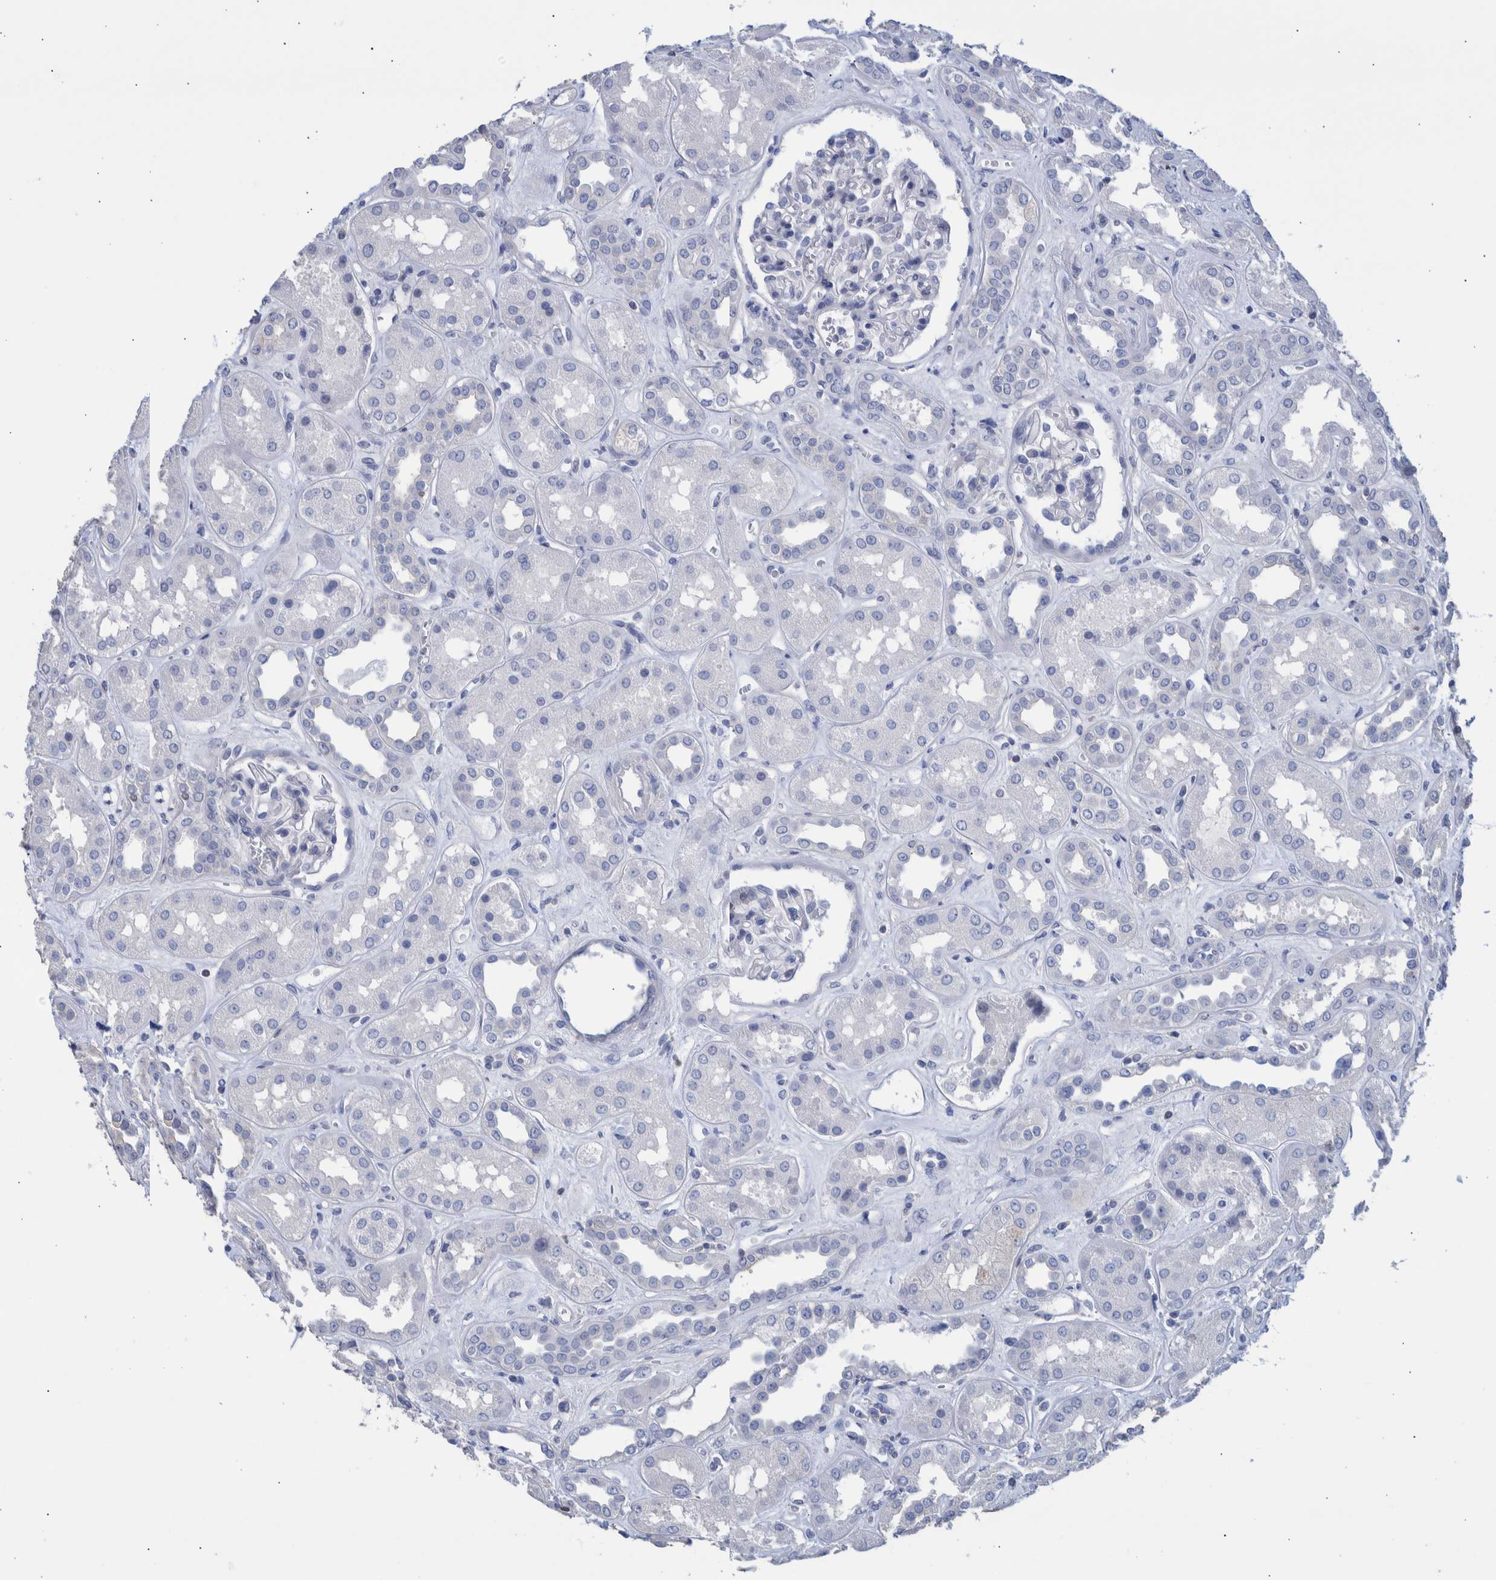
{"staining": {"intensity": "negative", "quantity": "none", "location": "none"}, "tissue": "kidney", "cell_type": "Cells in glomeruli", "image_type": "normal", "snomed": [{"axis": "morphology", "description": "Normal tissue, NOS"}, {"axis": "topography", "description": "Kidney"}], "caption": "IHC histopathology image of benign kidney: kidney stained with DAB displays no significant protein expression in cells in glomeruli.", "gene": "PPP3CC", "patient": {"sex": "male", "age": 59}}